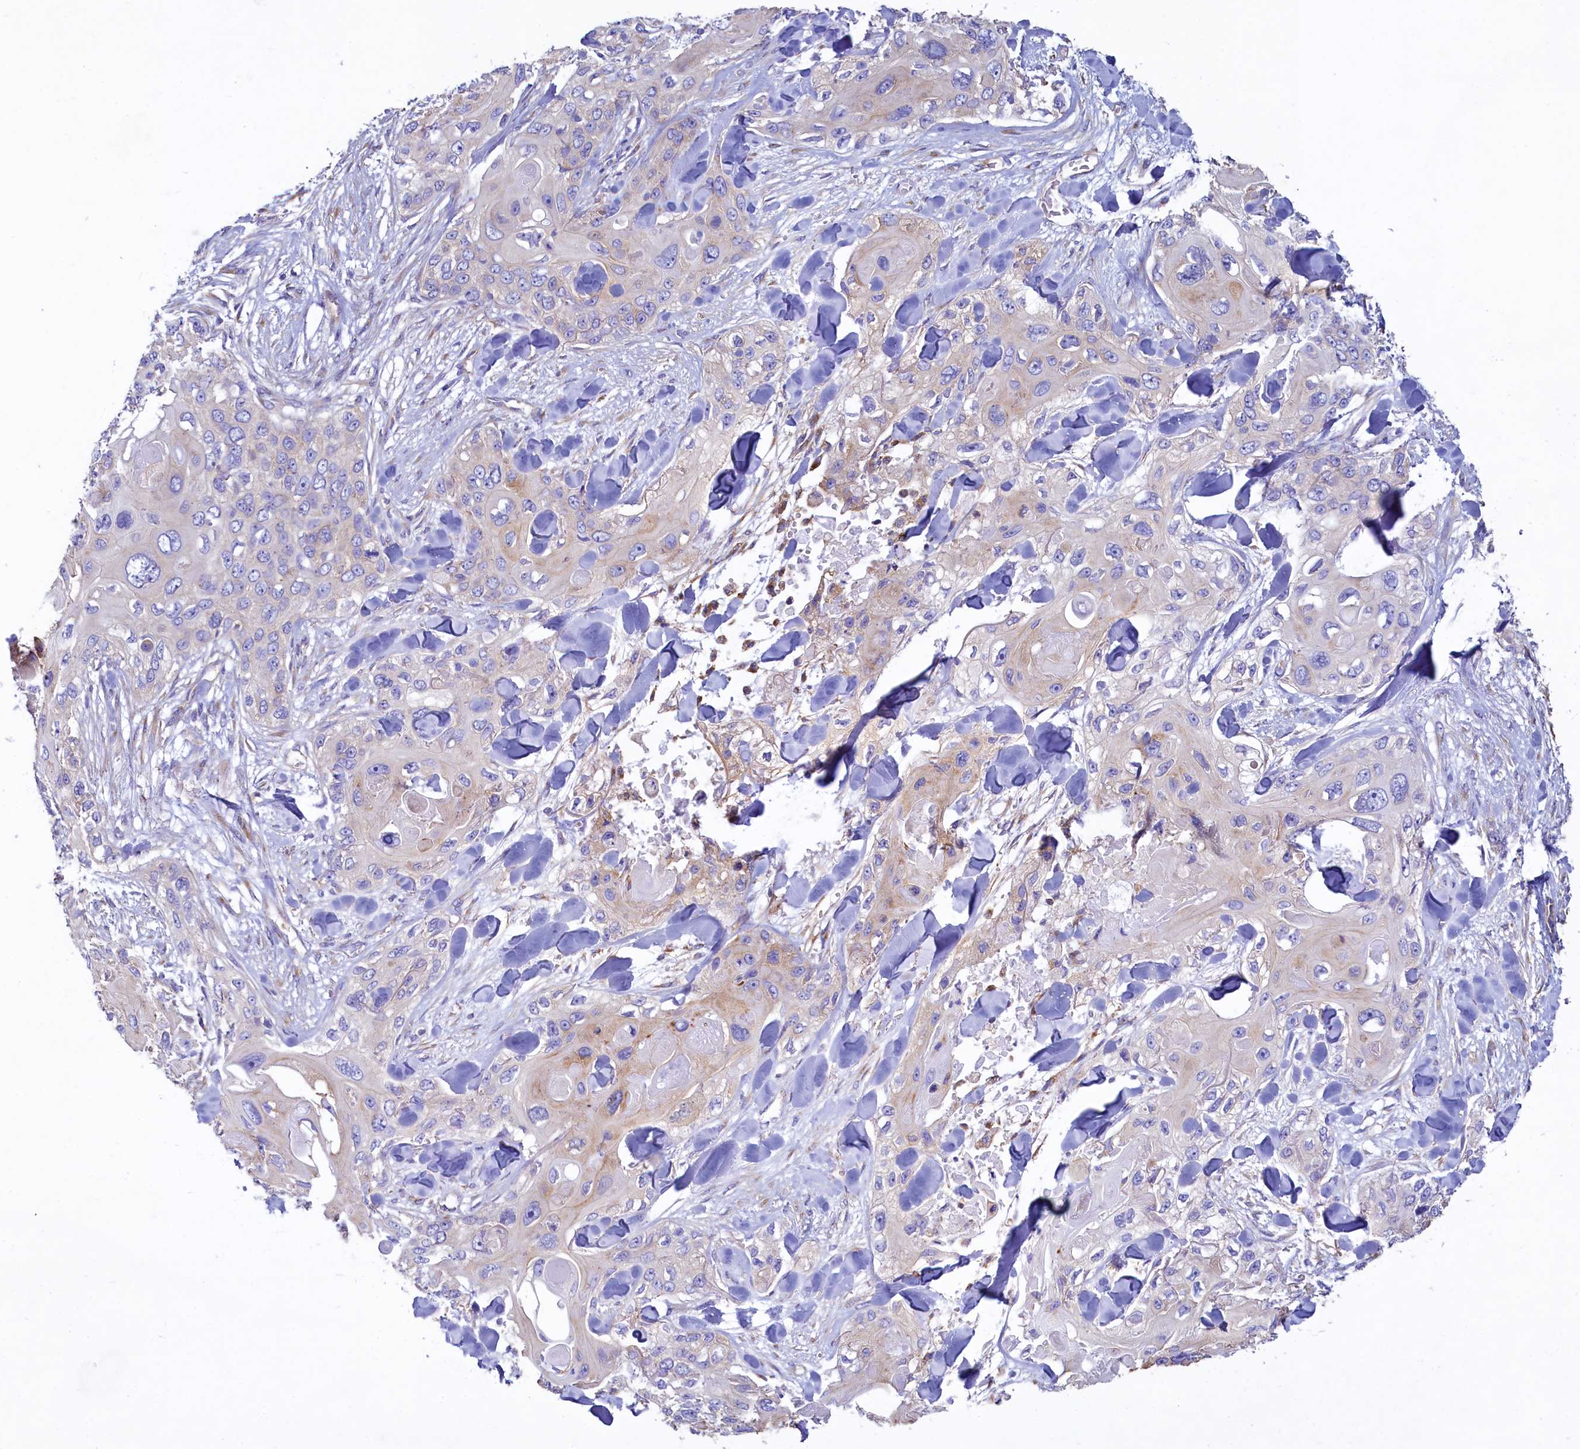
{"staining": {"intensity": "weak", "quantity": "<25%", "location": "cytoplasmic/membranous"}, "tissue": "skin cancer", "cell_type": "Tumor cells", "image_type": "cancer", "snomed": [{"axis": "morphology", "description": "Normal tissue, NOS"}, {"axis": "morphology", "description": "Squamous cell carcinoma, NOS"}, {"axis": "topography", "description": "Skin"}], "caption": "A high-resolution micrograph shows immunohistochemistry (IHC) staining of squamous cell carcinoma (skin), which exhibits no significant staining in tumor cells.", "gene": "GPR21", "patient": {"sex": "male", "age": 72}}